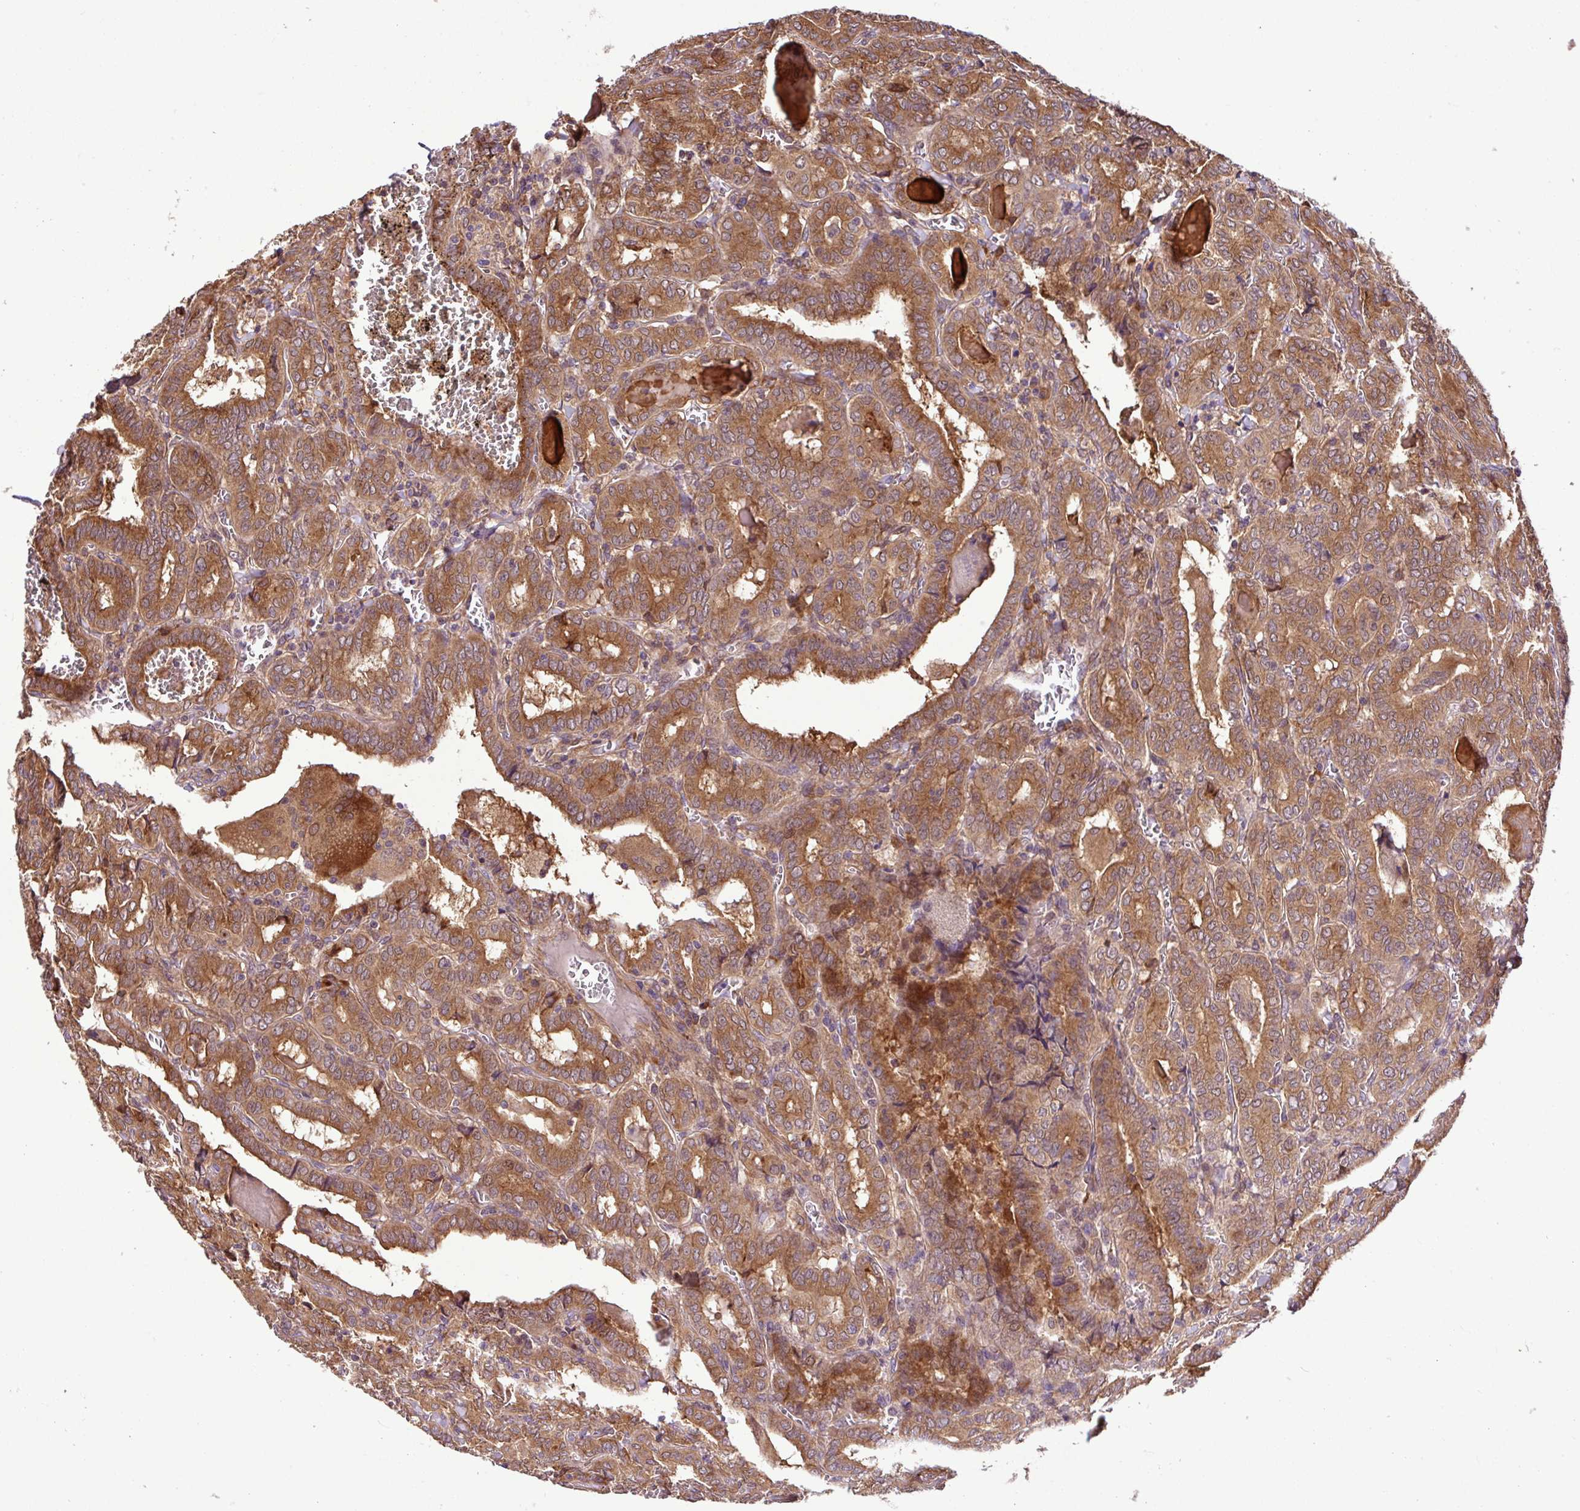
{"staining": {"intensity": "moderate", "quantity": ">75%", "location": "cytoplasmic/membranous"}, "tissue": "thyroid cancer", "cell_type": "Tumor cells", "image_type": "cancer", "snomed": [{"axis": "morphology", "description": "Papillary adenocarcinoma, NOS"}, {"axis": "topography", "description": "Thyroid gland"}], "caption": "Immunohistochemical staining of thyroid cancer (papillary adenocarcinoma) demonstrates medium levels of moderate cytoplasmic/membranous protein expression in about >75% of tumor cells.", "gene": "DLGAP4", "patient": {"sex": "female", "age": 72}}